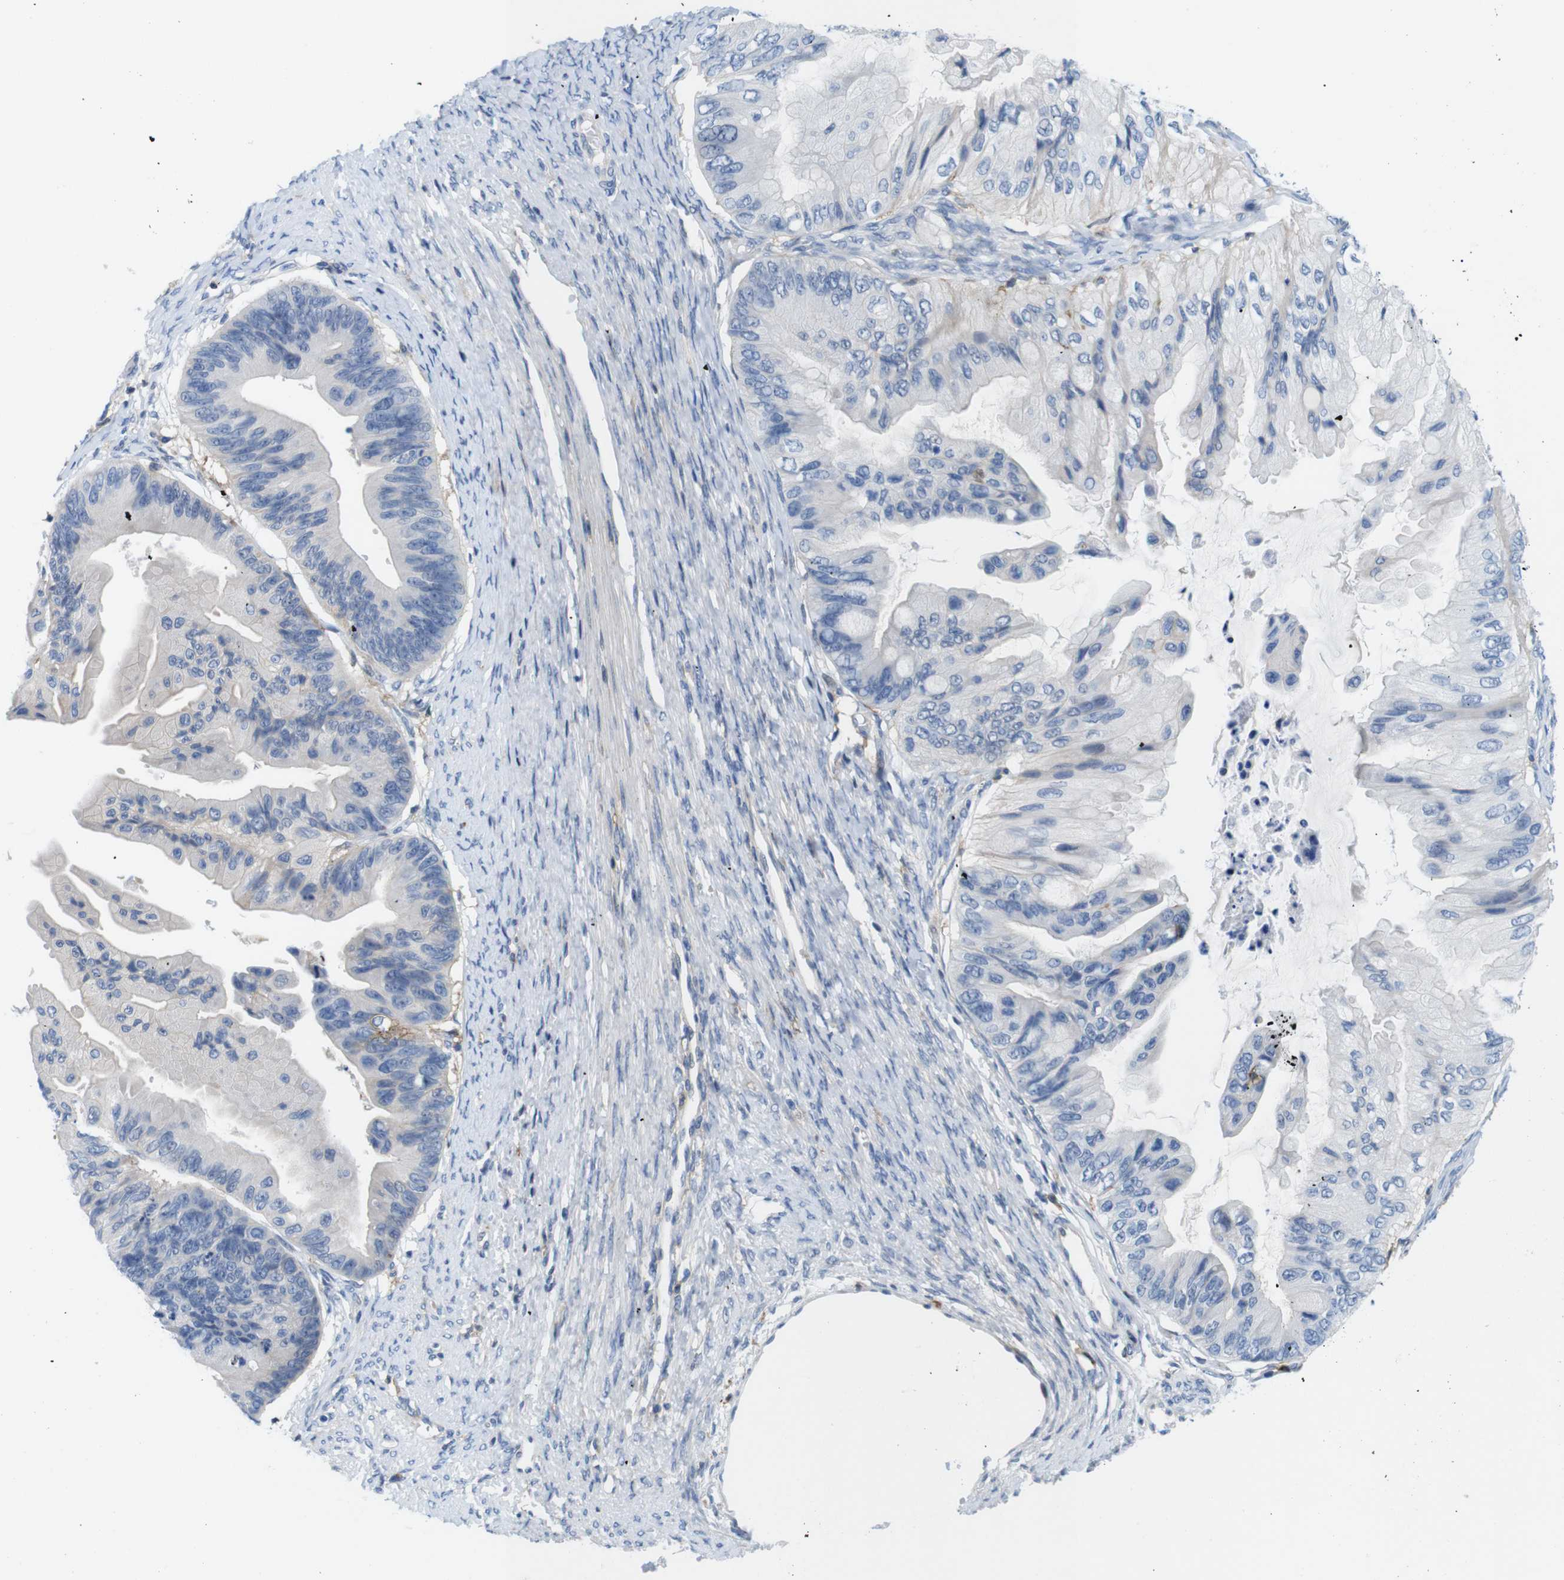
{"staining": {"intensity": "weak", "quantity": "25%-75%", "location": "cytoplasmic/membranous"}, "tissue": "ovarian cancer", "cell_type": "Tumor cells", "image_type": "cancer", "snomed": [{"axis": "morphology", "description": "Cystadenocarcinoma, mucinous, NOS"}, {"axis": "topography", "description": "Ovary"}], "caption": "This is an image of immunohistochemistry (IHC) staining of mucinous cystadenocarcinoma (ovarian), which shows weak positivity in the cytoplasmic/membranous of tumor cells.", "gene": "CD300C", "patient": {"sex": "female", "age": 61}}